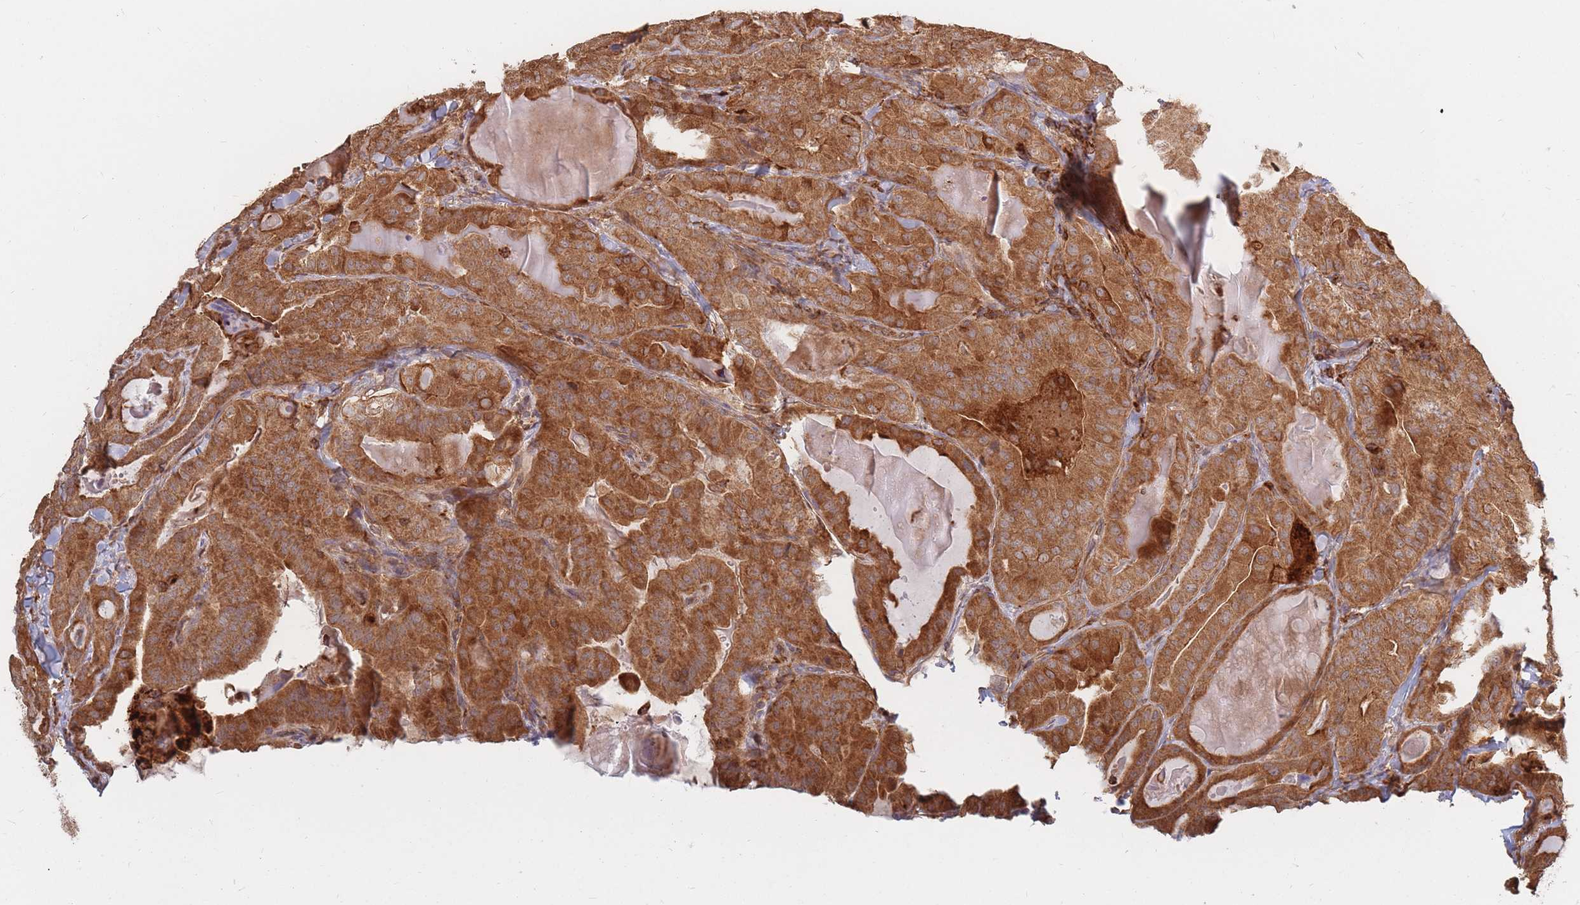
{"staining": {"intensity": "strong", "quantity": ">75%", "location": "cytoplasmic/membranous"}, "tissue": "thyroid cancer", "cell_type": "Tumor cells", "image_type": "cancer", "snomed": [{"axis": "morphology", "description": "Papillary adenocarcinoma, NOS"}, {"axis": "topography", "description": "Thyroid gland"}], "caption": "A brown stain highlights strong cytoplasmic/membranous staining of a protein in human thyroid papillary adenocarcinoma tumor cells. Using DAB (3,3'-diaminobenzidine) (brown) and hematoxylin (blue) stains, captured at high magnification using brightfield microscopy.", "gene": "RASSF2", "patient": {"sex": "female", "age": 68}}